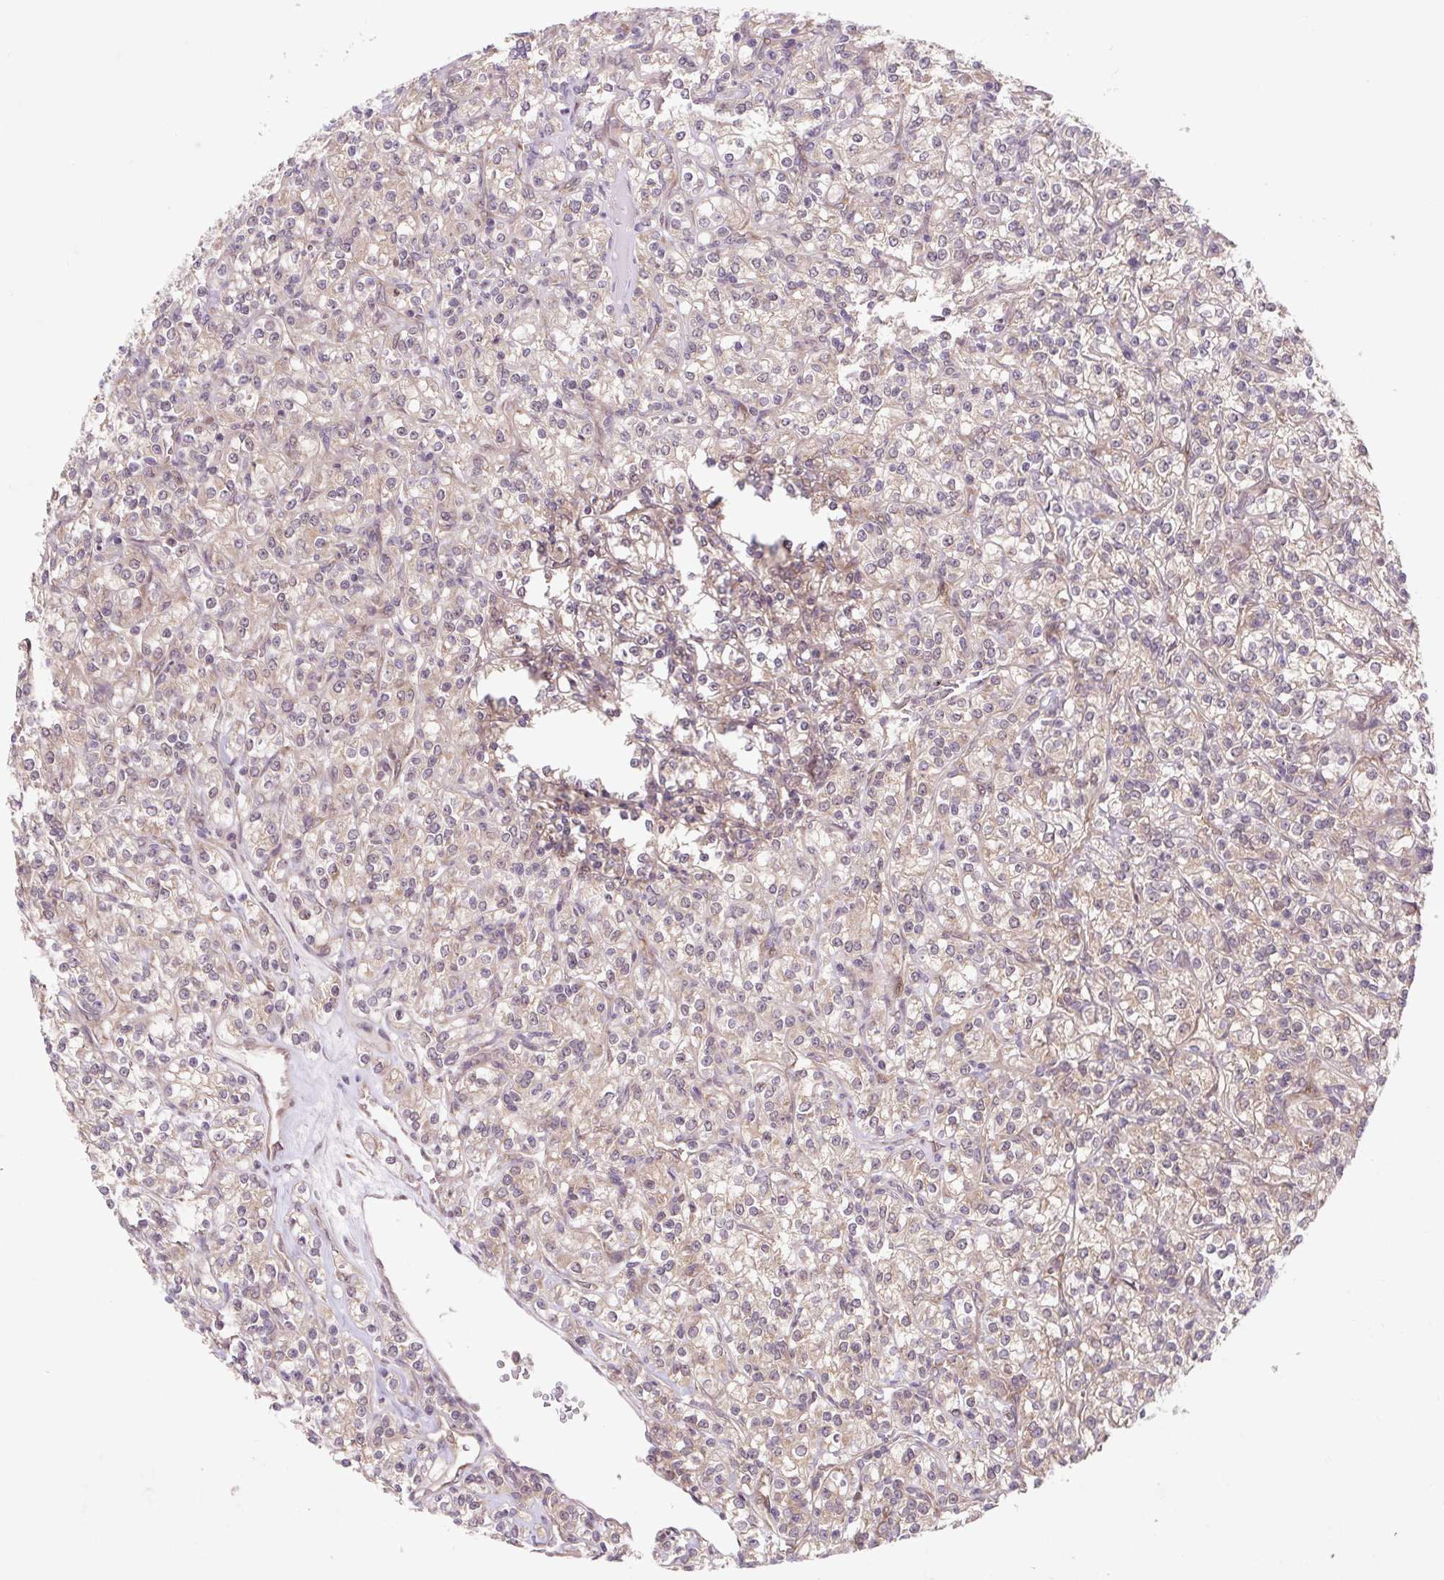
{"staining": {"intensity": "weak", "quantity": ">75%", "location": "cytoplasmic/membranous"}, "tissue": "renal cancer", "cell_type": "Tumor cells", "image_type": "cancer", "snomed": [{"axis": "morphology", "description": "Adenocarcinoma, NOS"}, {"axis": "topography", "description": "Kidney"}], "caption": "The micrograph exhibits staining of renal cancer (adenocarcinoma), revealing weak cytoplasmic/membranous protein staining (brown color) within tumor cells. Ihc stains the protein in brown and the nuclei are stained blue.", "gene": "HFE", "patient": {"sex": "male", "age": 77}}